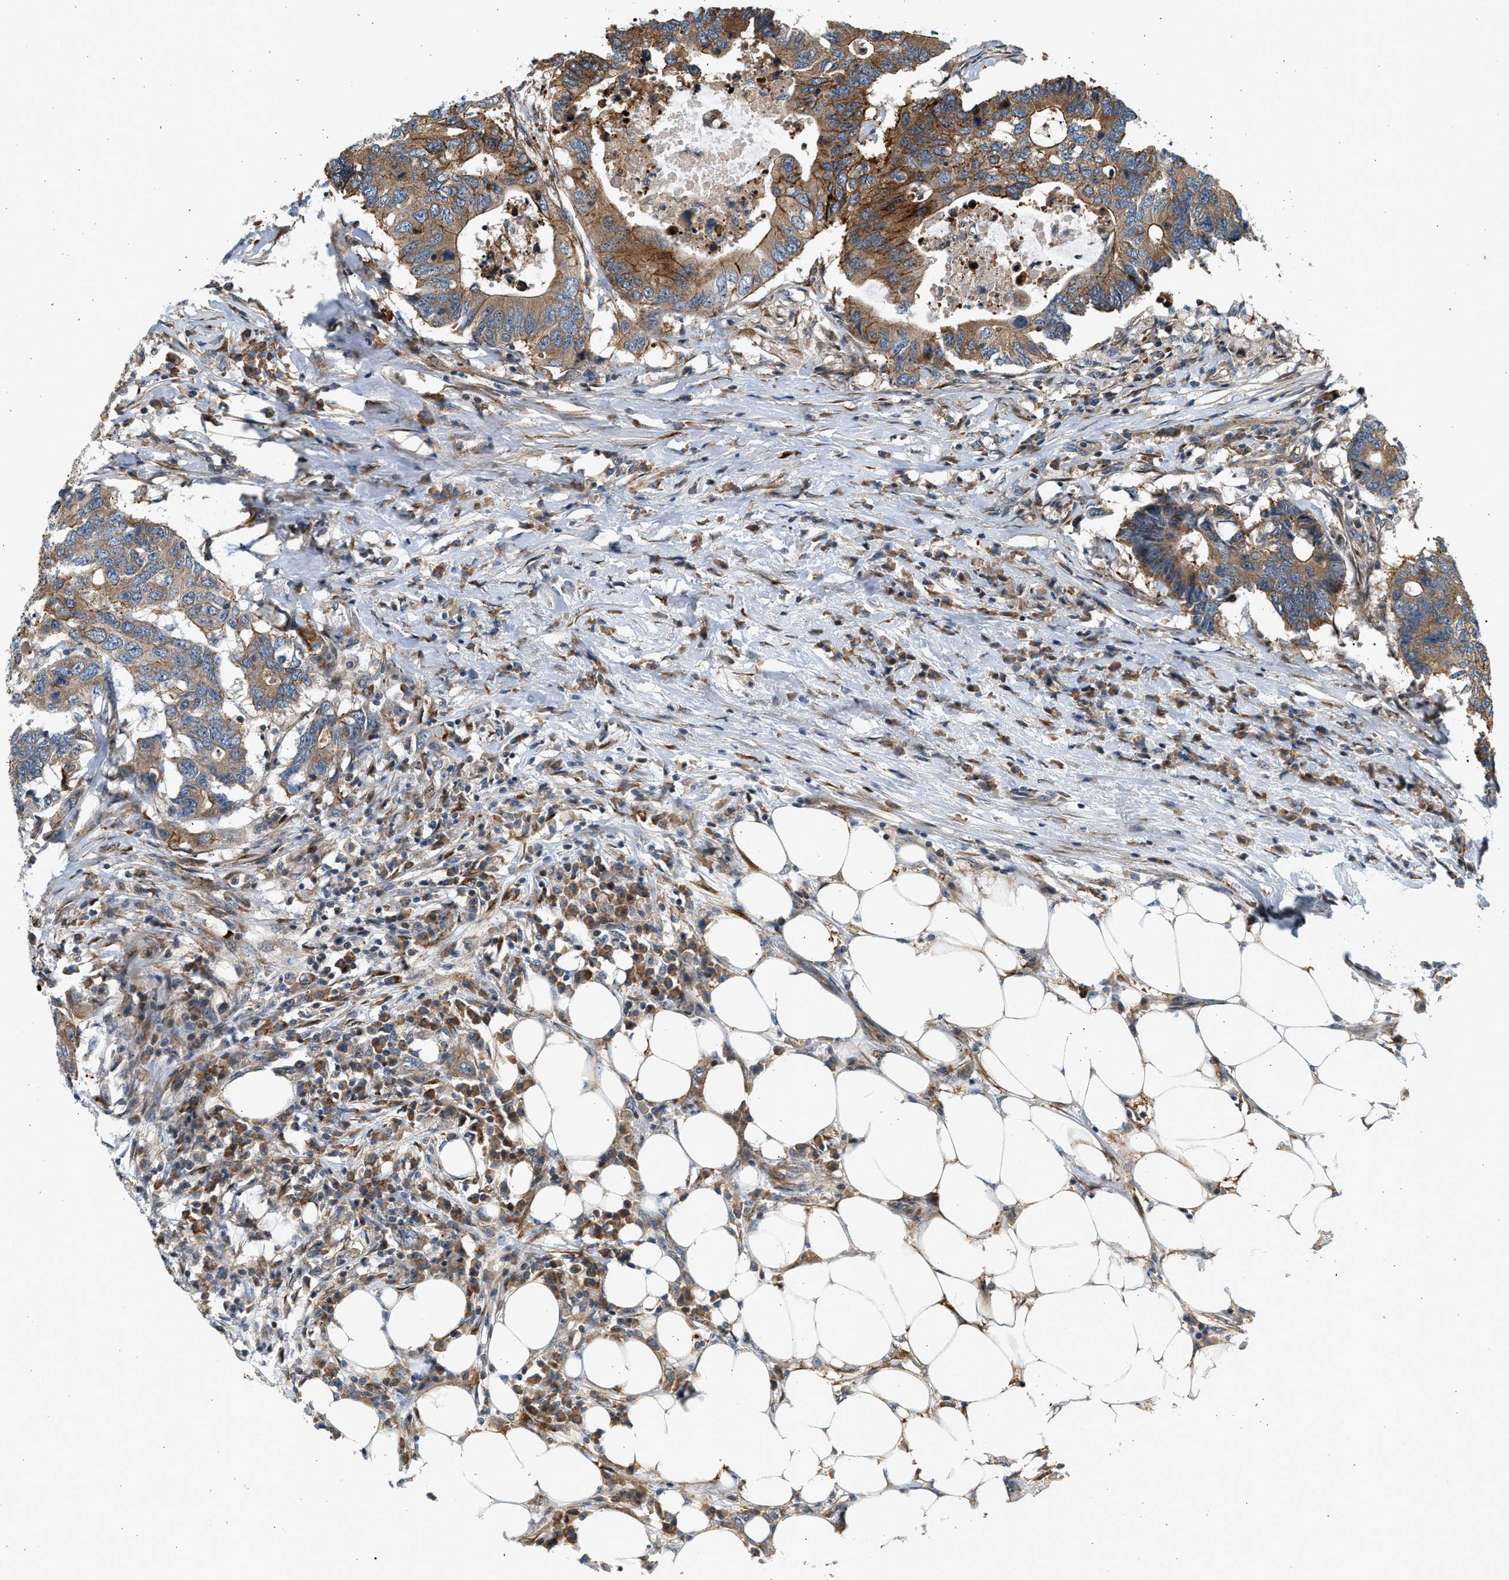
{"staining": {"intensity": "moderate", "quantity": ">75%", "location": "cytoplasmic/membranous"}, "tissue": "colorectal cancer", "cell_type": "Tumor cells", "image_type": "cancer", "snomed": [{"axis": "morphology", "description": "Adenocarcinoma, NOS"}, {"axis": "topography", "description": "Colon"}], "caption": "Immunohistochemical staining of human colorectal adenocarcinoma displays medium levels of moderate cytoplasmic/membranous positivity in approximately >75% of tumor cells.", "gene": "NRSN2", "patient": {"sex": "male", "age": 71}}